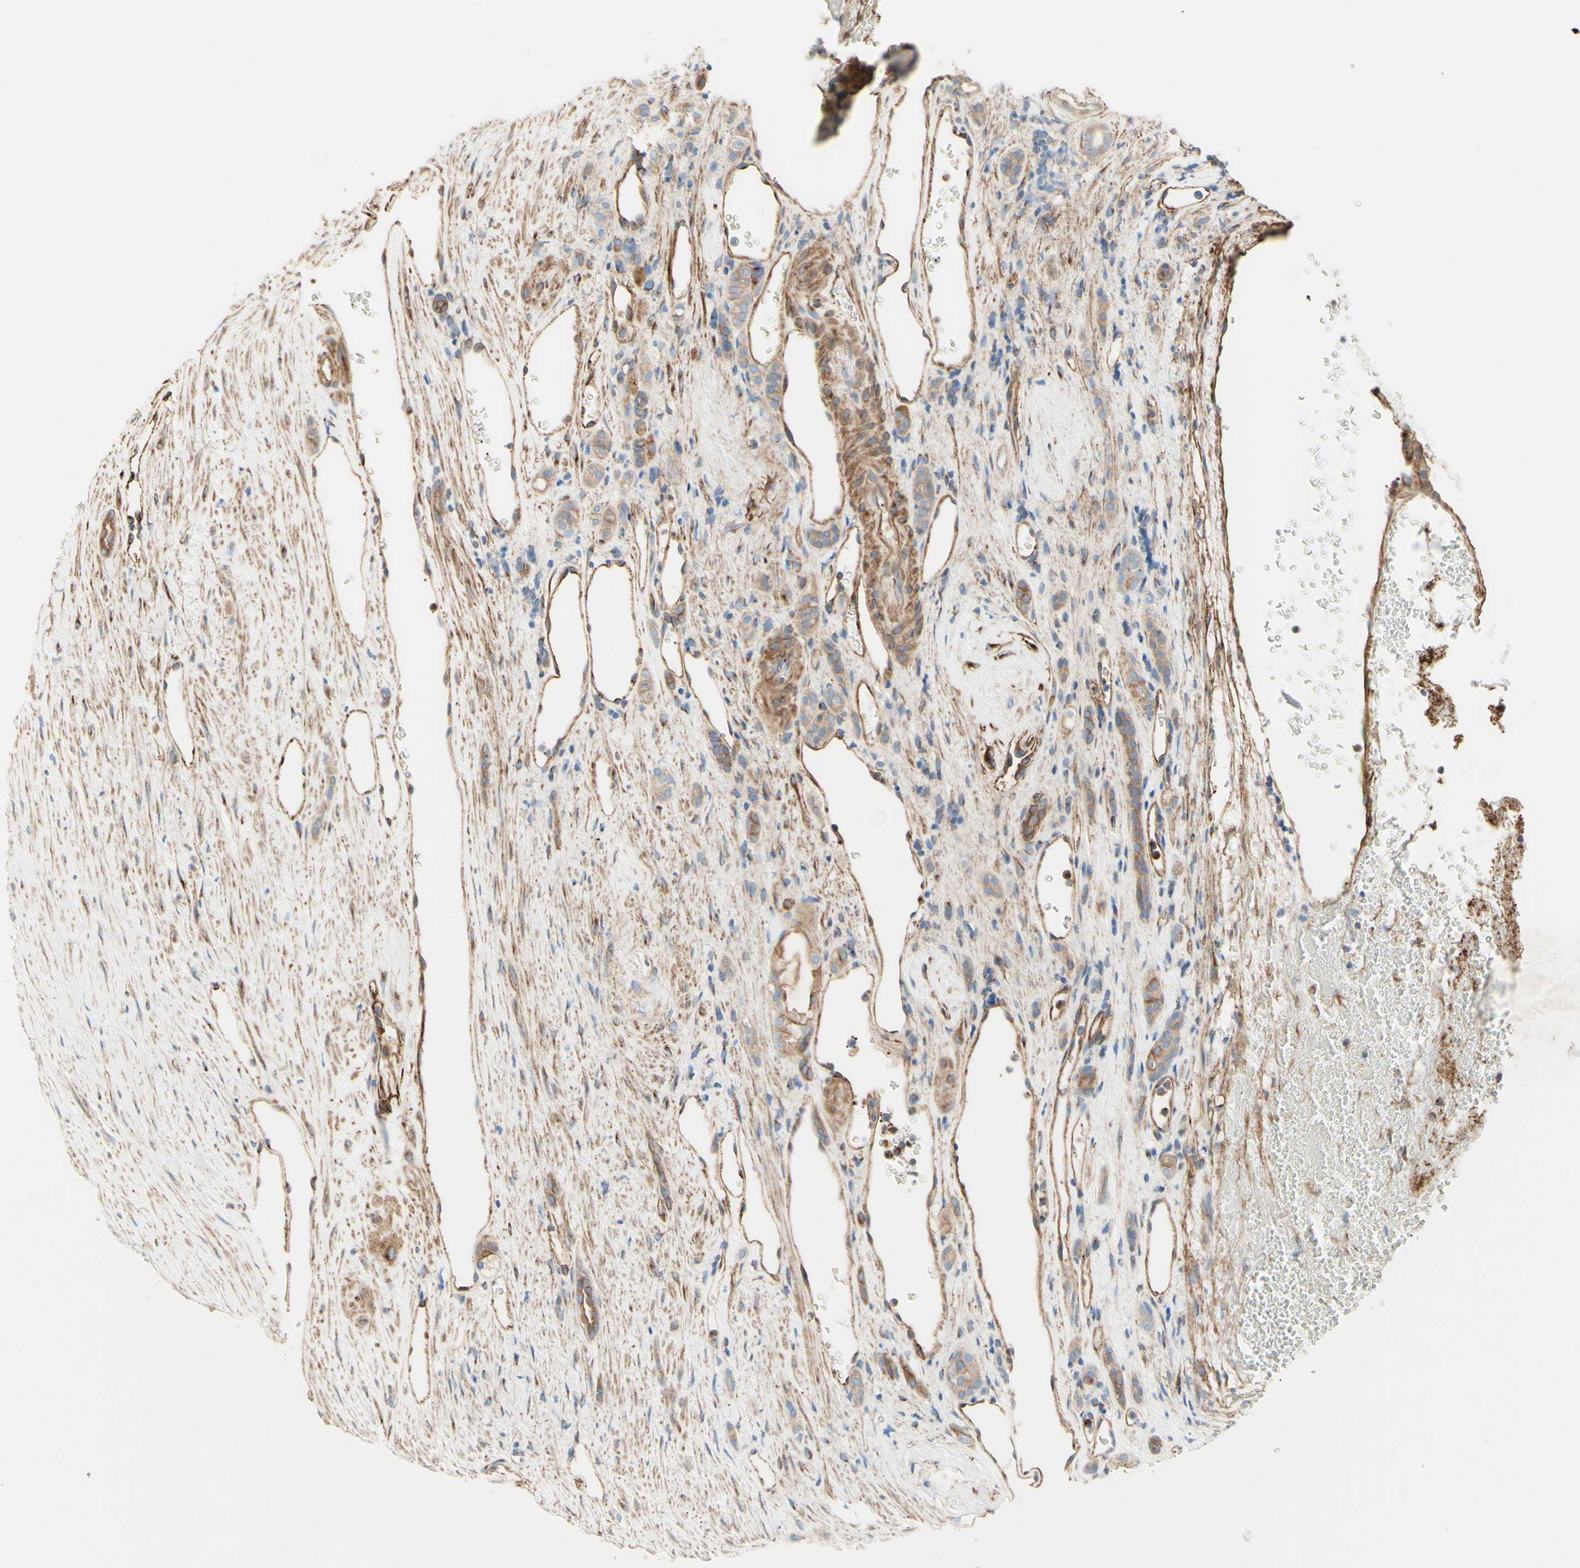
{"staining": {"intensity": "negative", "quantity": "none", "location": "none"}, "tissue": "renal cancer", "cell_type": "Tumor cells", "image_type": "cancer", "snomed": [{"axis": "morphology", "description": "Adenocarcinoma, NOS"}, {"axis": "topography", "description": "Kidney"}], "caption": "A high-resolution histopathology image shows IHC staining of adenocarcinoma (renal), which displays no significant expression in tumor cells. (Brightfield microscopy of DAB (3,3'-diaminobenzidine) immunohistochemistry at high magnification).", "gene": "ENDOD1", "patient": {"sex": "female", "age": 69}}